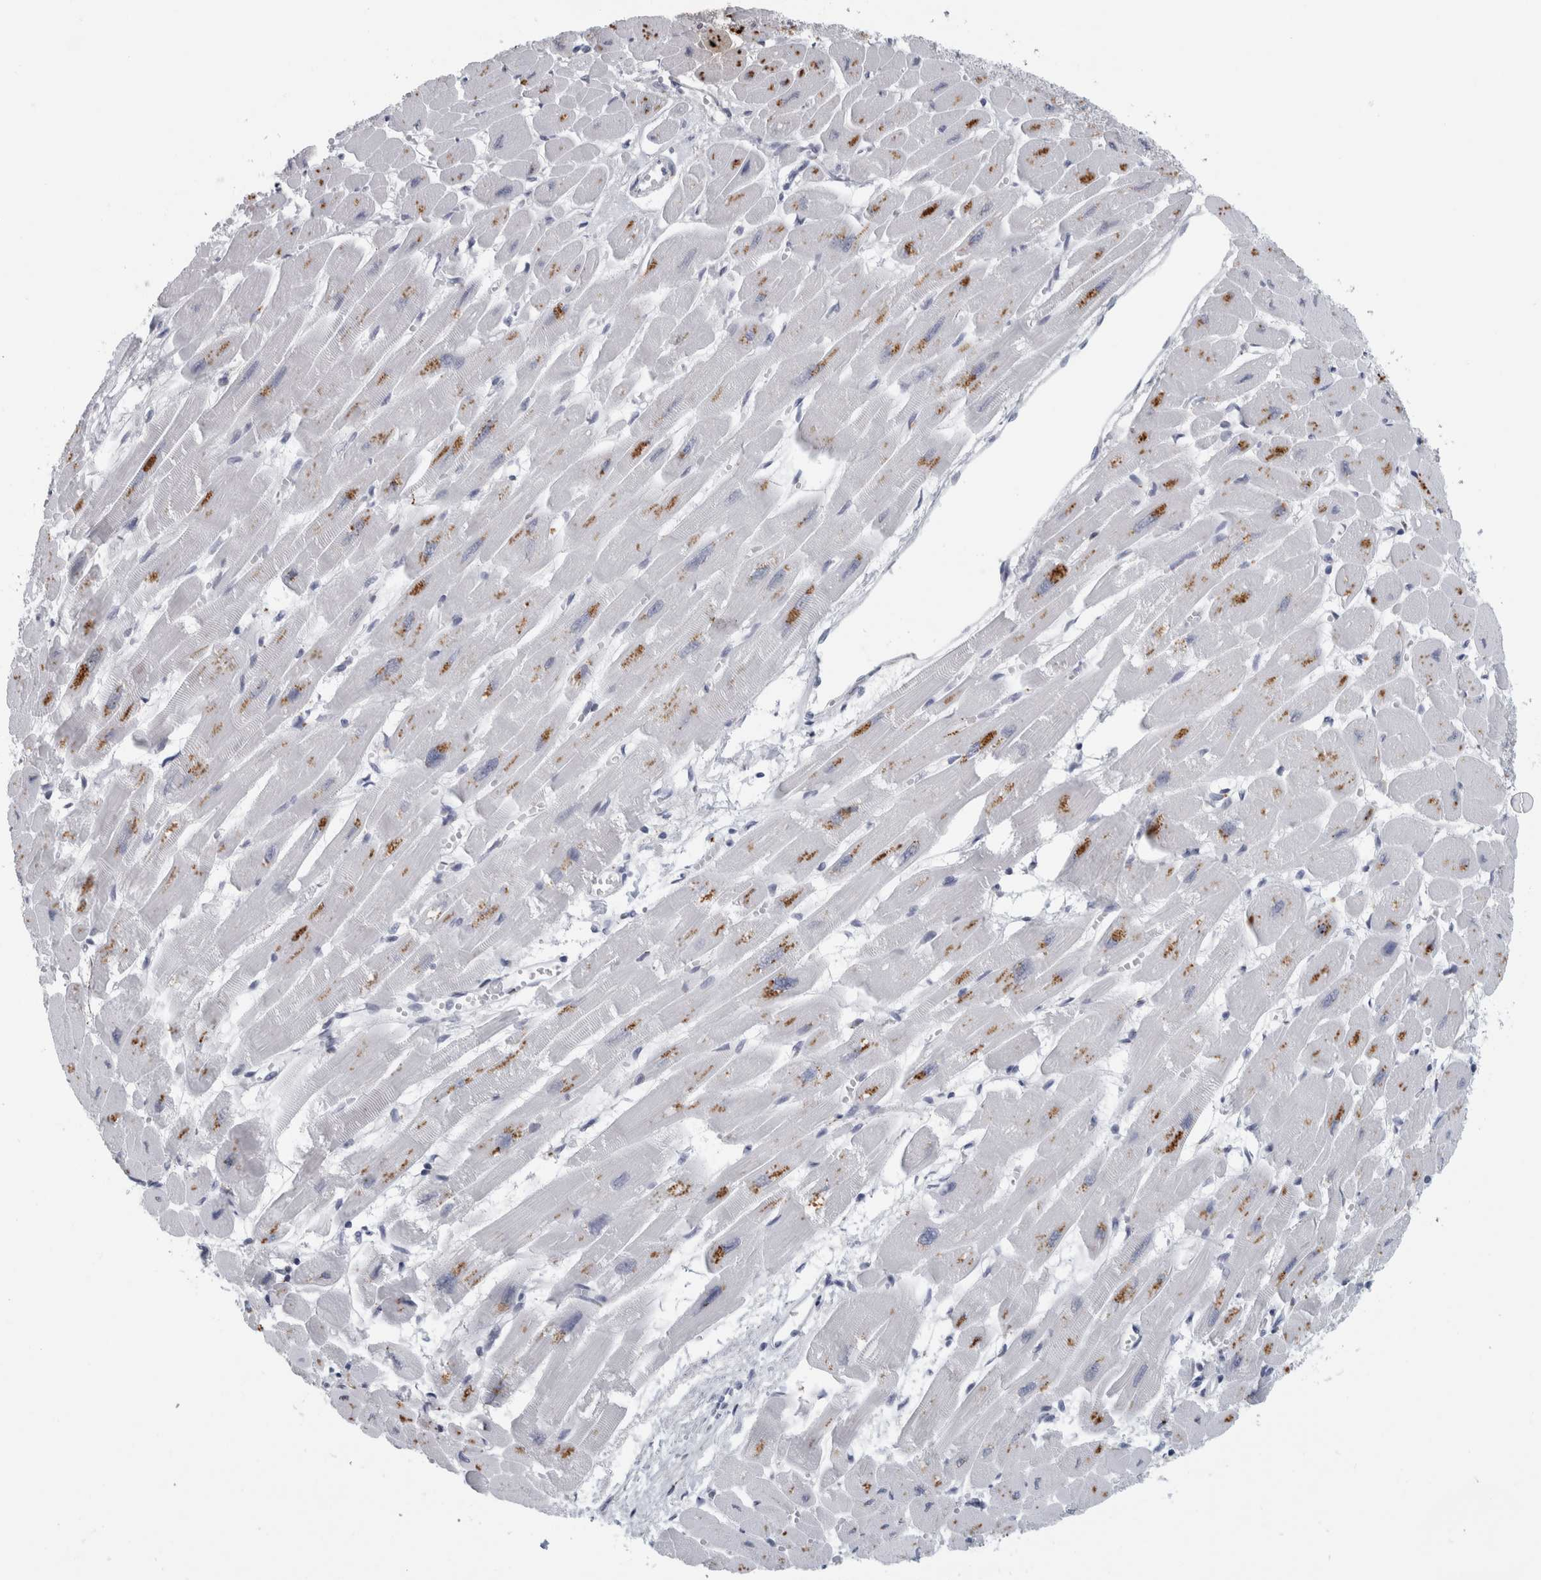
{"staining": {"intensity": "moderate", "quantity": "<25%", "location": "cytoplasmic/membranous"}, "tissue": "heart muscle", "cell_type": "Cardiomyocytes", "image_type": "normal", "snomed": [{"axis": "morphology", "description": "Normal tissue, NOS"}, {"axis": "topography", "description": "Heart"}], "caption": "Protein expression analysis of benign human heart muscle reveals moderate cytoplasmic/membranous staining in about <25% of cardiomyocytes.", "gene": "CPE", "patient": {"sex": "female", "age": 54}}